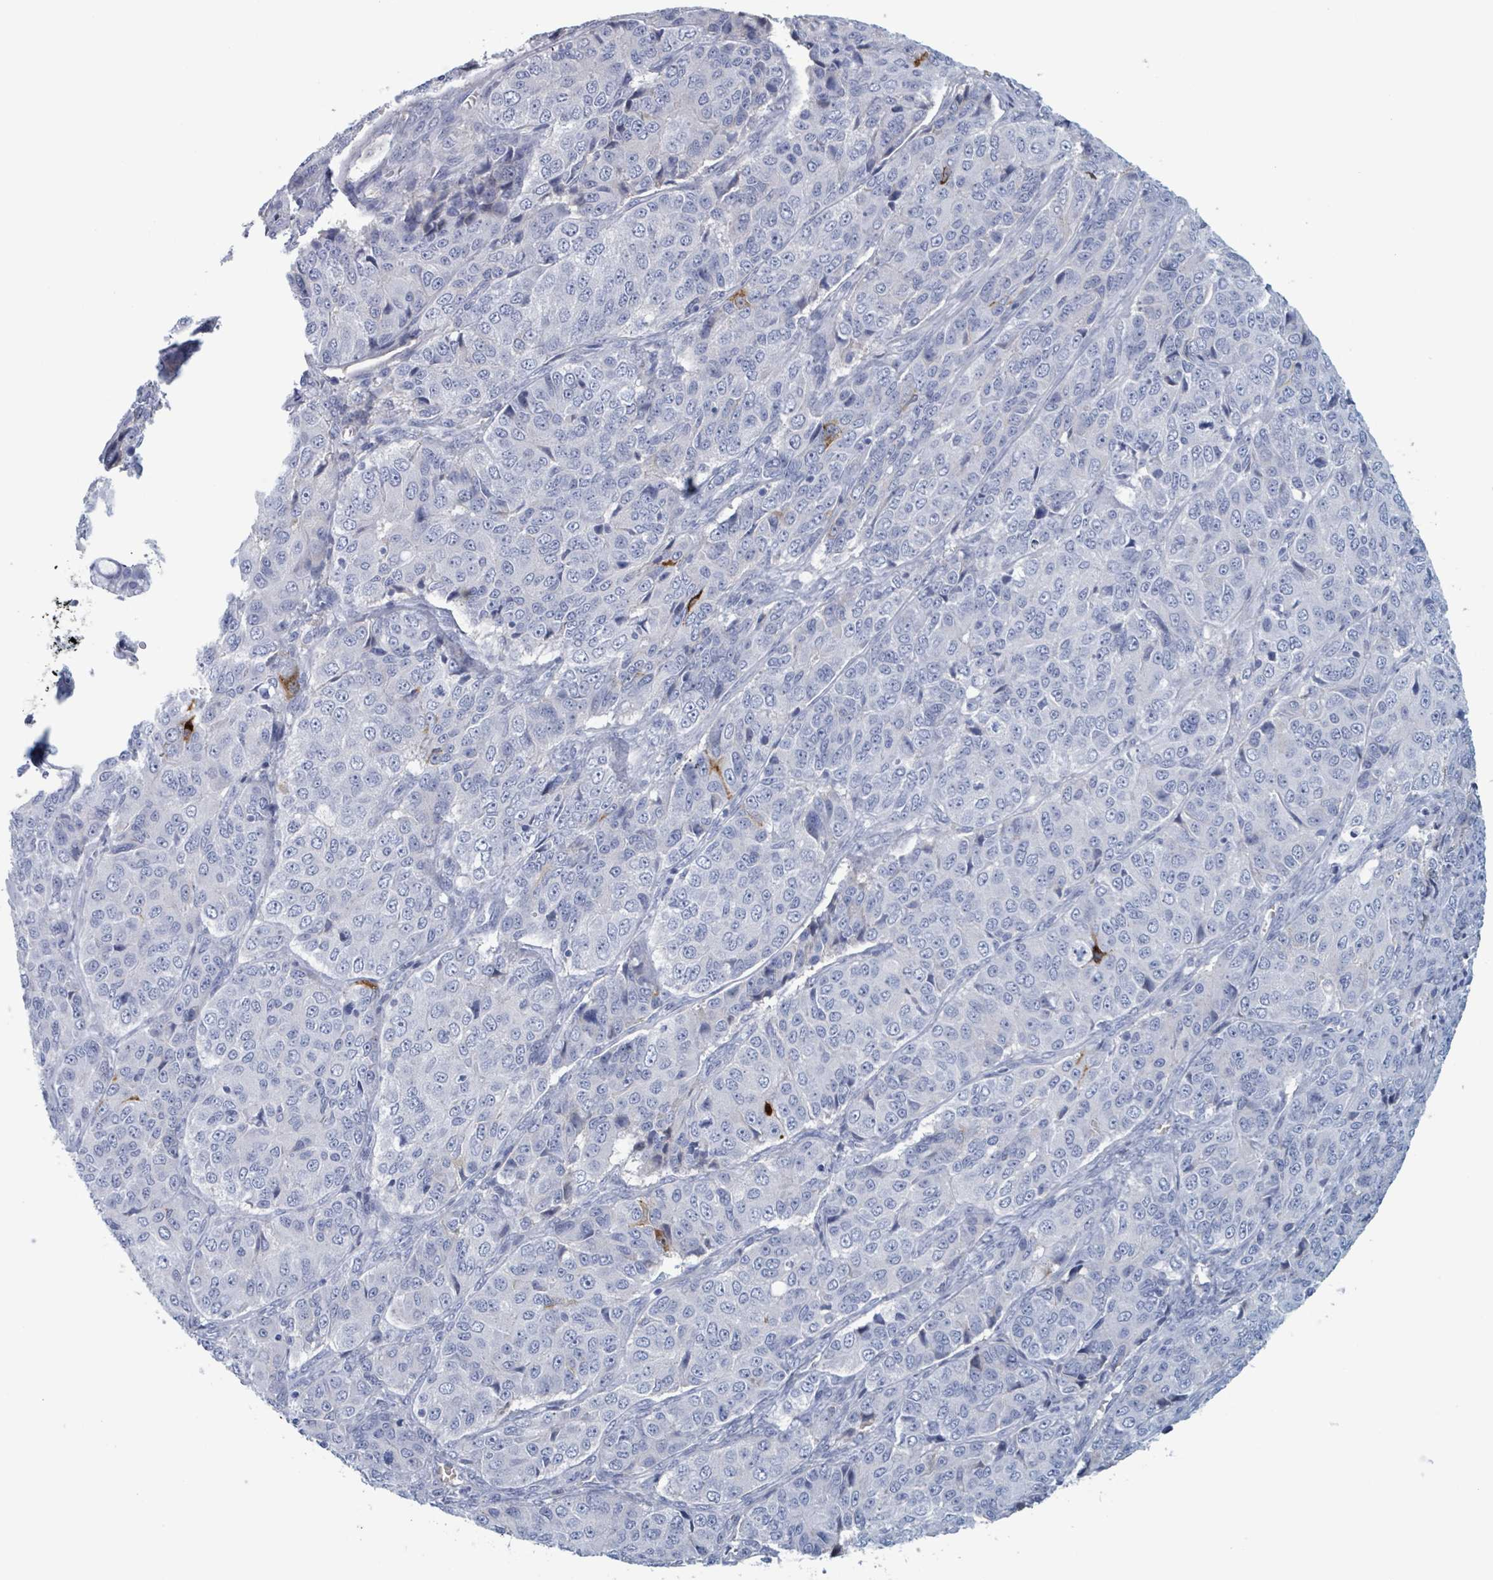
{"staining": {"intensity": "negative", "quantity": "none", "location": "none"}, "tissue": "ovarian cancer", "cell_type": "Tumor cells", "image_type": "cancer", "snomed": [{"axis": "morphology", "description": "Carcinoma, endometroid"}, {"axis": "topography", "description": "Ovary"}], "caption": "The immunohistochemistry image has no significant expression in tumor cells of ovarian cancer tissue.", "gene": "KLK4", "patient": {"sex": "female", "age": 51}}